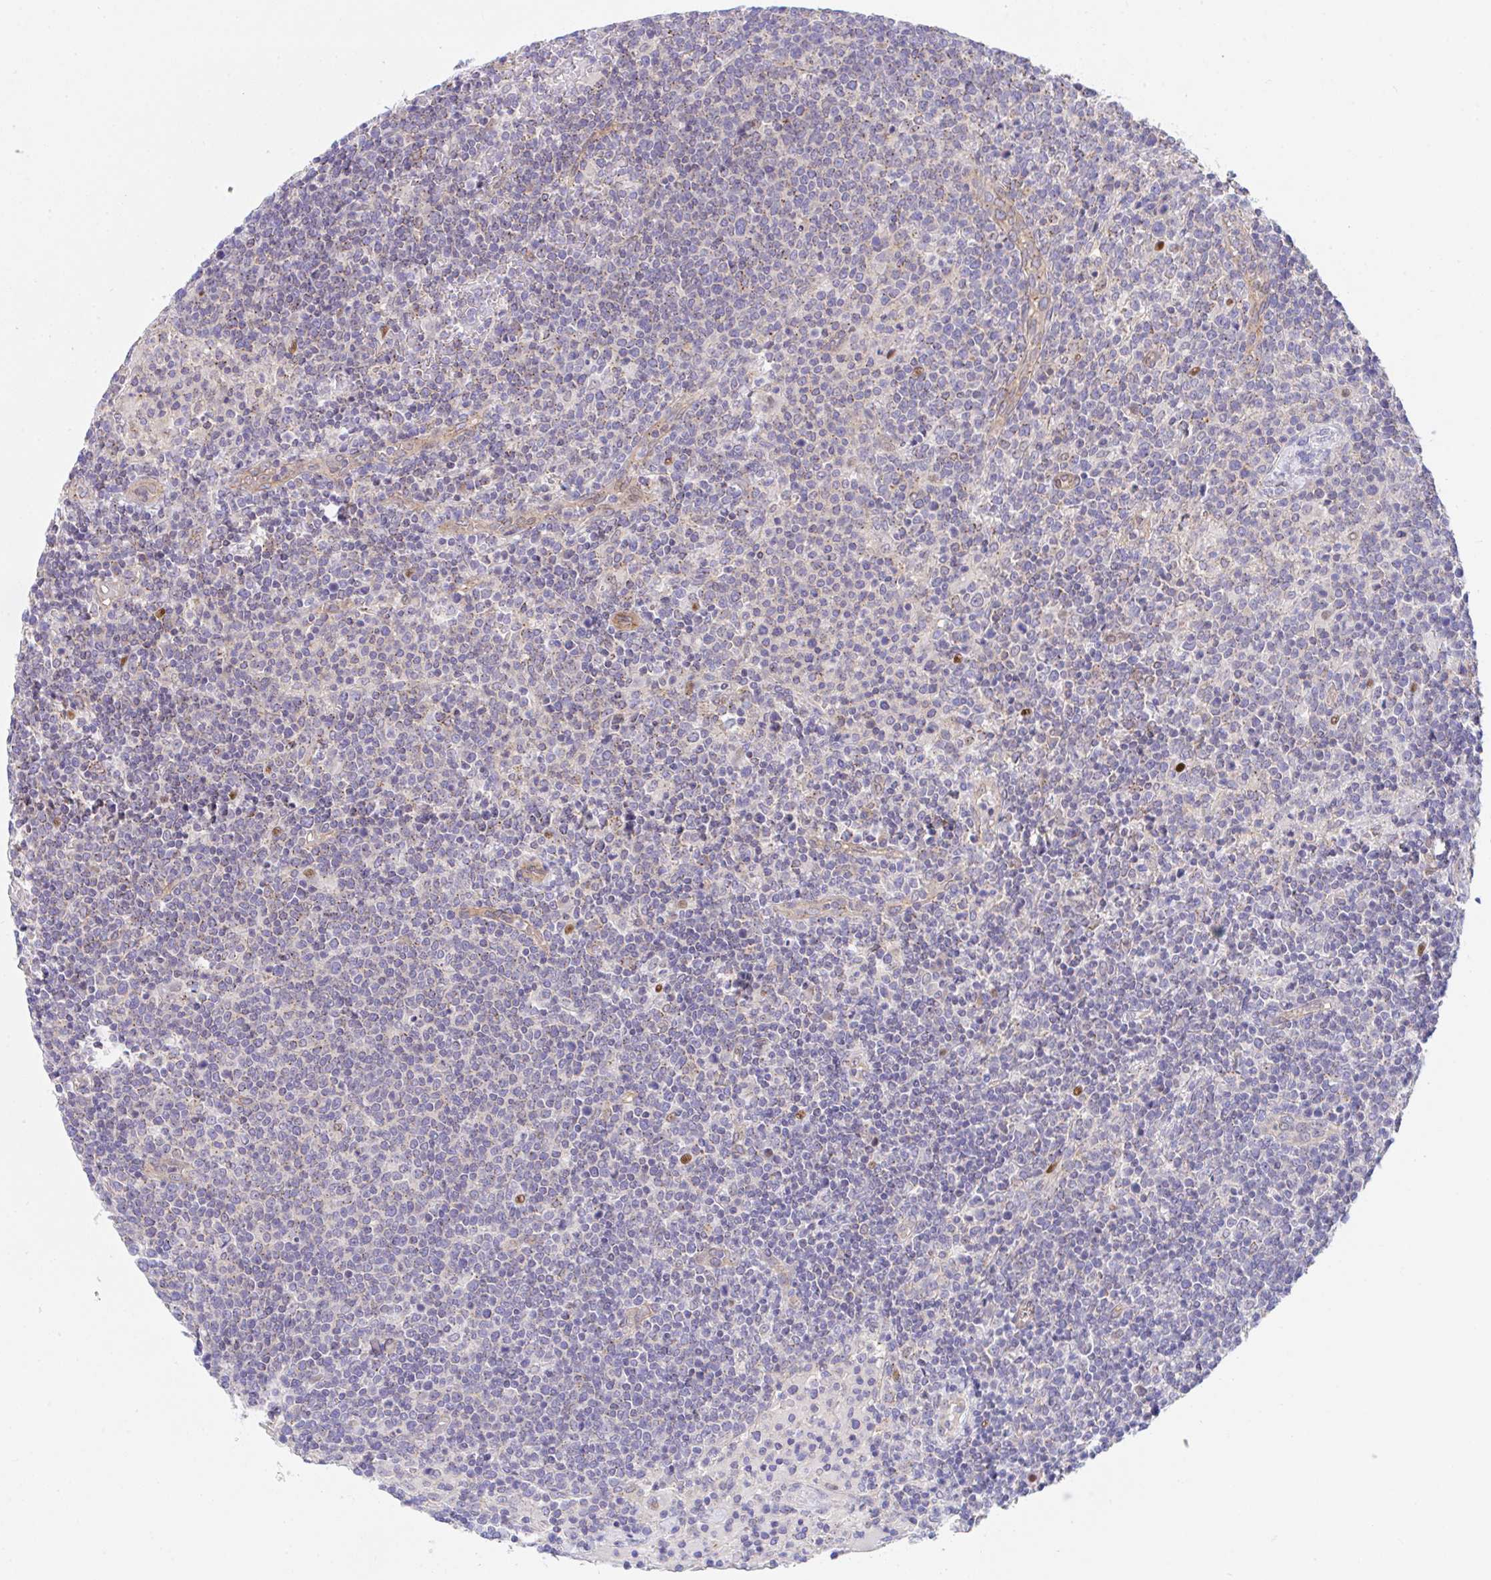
{"staining": {"intensity": "negative", "quantity": "none", "location": "none"}, "tissue": "lymphoma", "cell_type": "Tumor cells", "image_type": "cancer", "snomed": [{"axis": "morphology", "description": "Malignant lymphoma, non-Hodgkin's type, High grade"}, {"axis": "topography", "description": "Lymph node"}], "caption": "Immunohistochemical staining of human high-grade malignant lymphoma, non-Hodgkin's type reveals no significant positivity in tumor cells.", "gene": "ZBED3", "patient": {"sex": "male", "age": 61}}